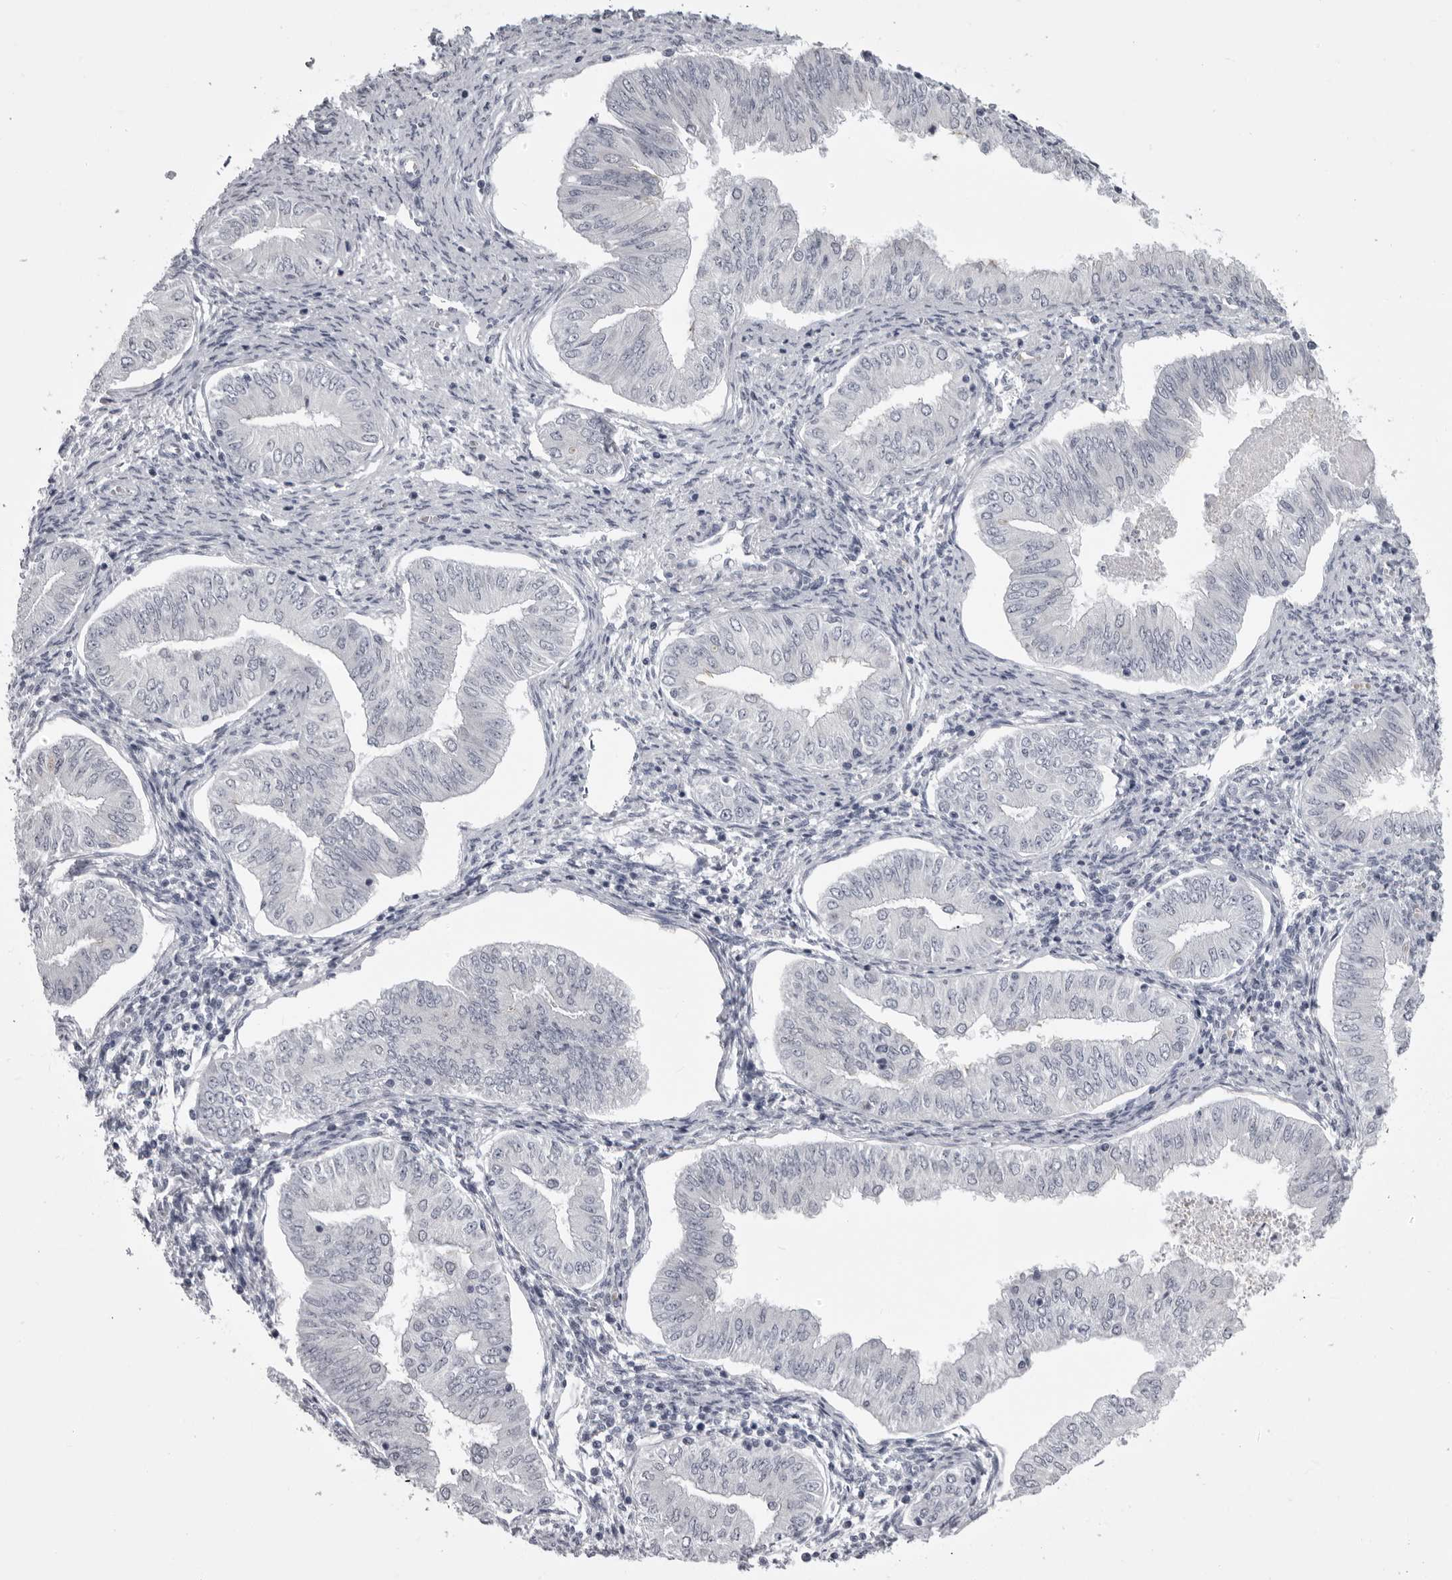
{"staining": {"intensity": "negative", "quantity": "none", "location": "none"}, "tissue": "endometrial cancer", "cell_type": "Tumor cells", "image_type": "cancer", "snomed": [{"axis": "morphology", "description": "Normal tissue, NOS"}, {"axis": "morphology", "description": "Adenocarcinoma, NOS"}, {"axis": "topography", "description": "Endometrium"}], "caption": "Tumor cells show no significant expression in endometrial cancer (adenocarcinoma).", "gene": "EPHA10", "patient": {"sex": "female", "age": 53}}